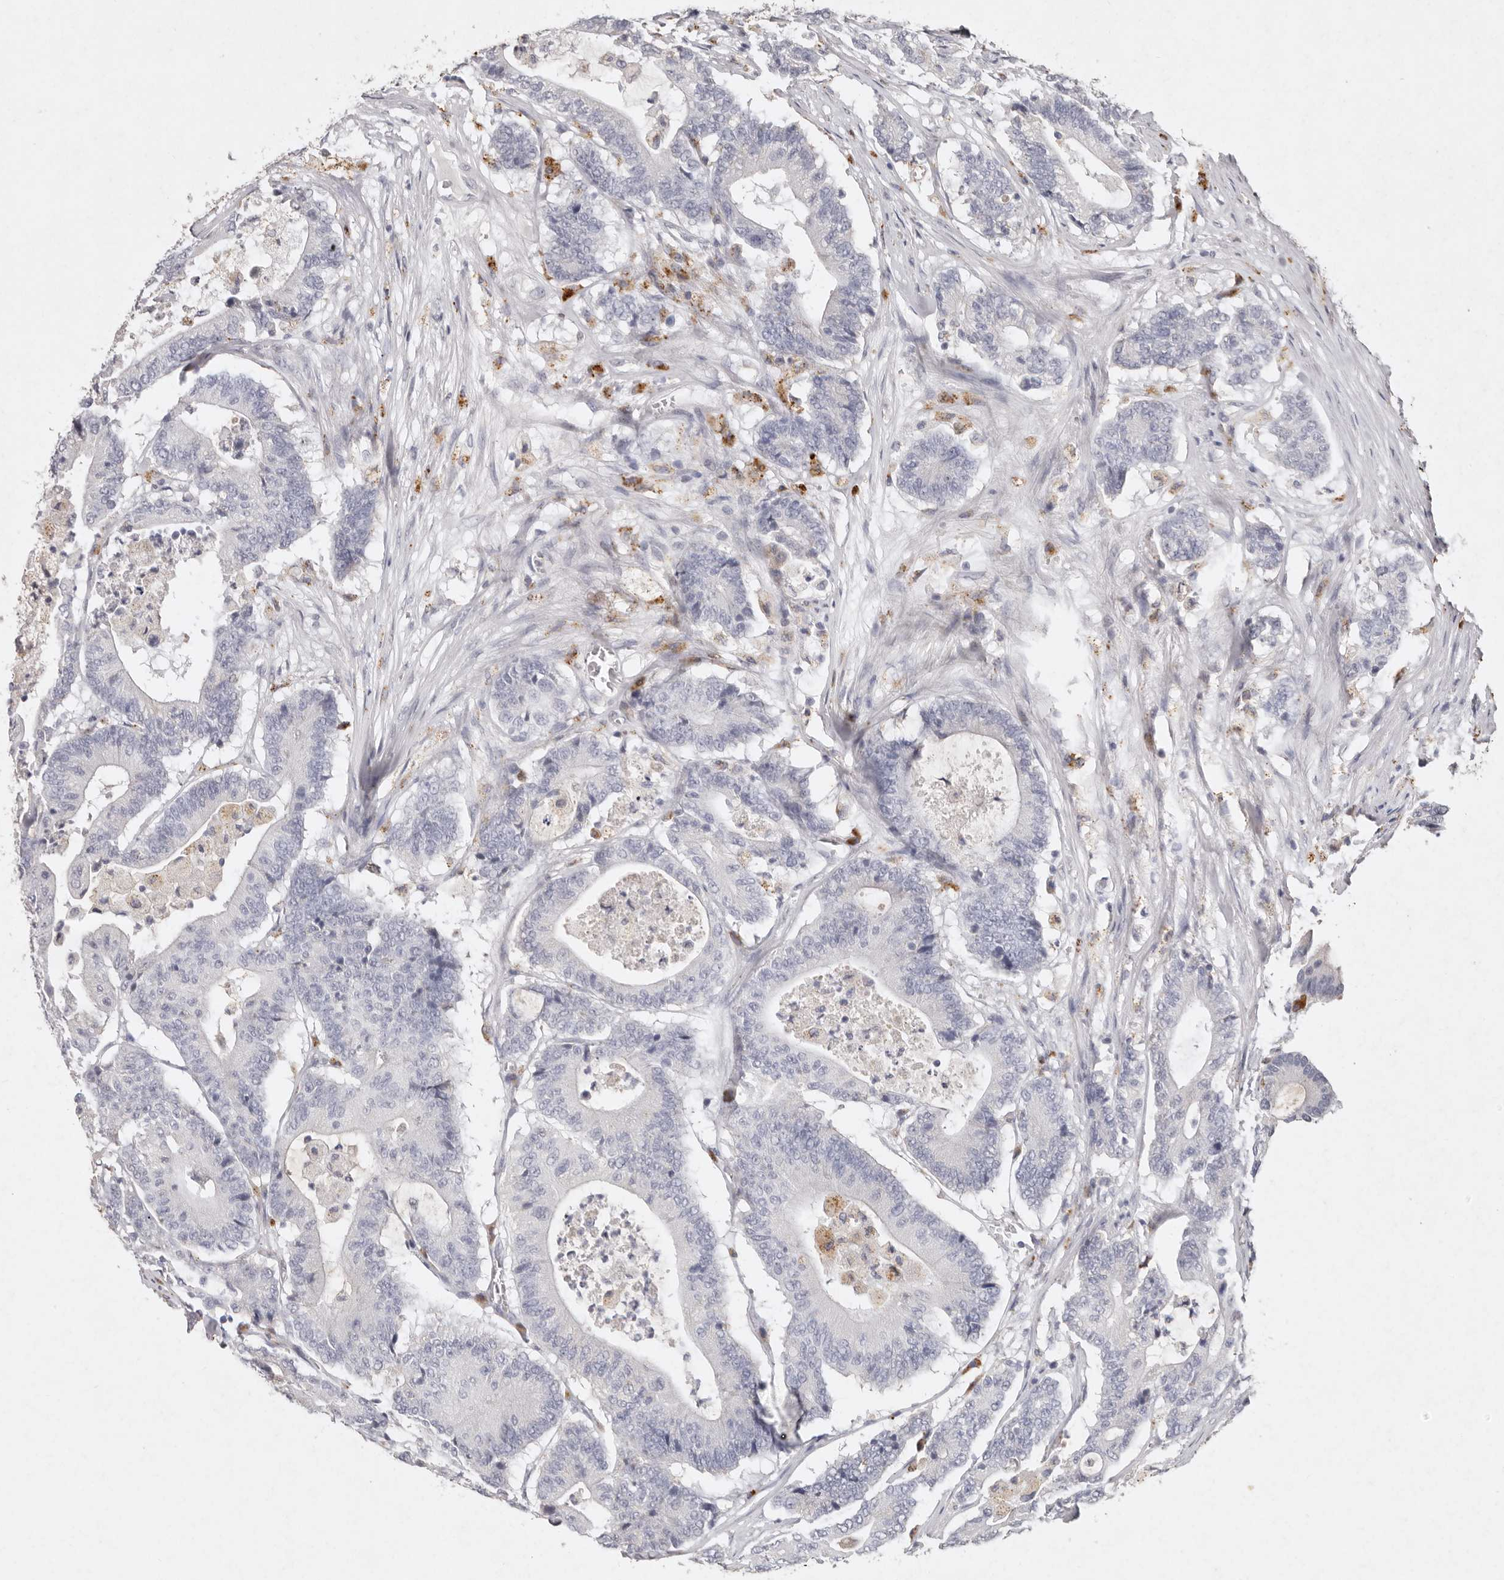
{"staining": {"intensity": "negative", "quantity": "none", "location": "none"}, "tissue": "colorectal cancer", "cell_type": "Tumor cells", "image_type": "cancer", "snomed": [{"axis": "morphology", "description": "Adenocarcinoma, NOS"}, {"axis": "topography", "description": "Colon"}], "caption": "This is a micrograph of immunohistochemistry (IHC) staining of colorectal cancer (adenocarcinoma), which shows no staining in tumor cells. (Stains: DAB (3,3'-diaminobenzidine) immunohistochemistry with hematoxylin counter stain, Microscopy: brightfield microscopy at high magnification).", "gene": "FAM185A", "patient": {"sex": "female", "age": 84}}